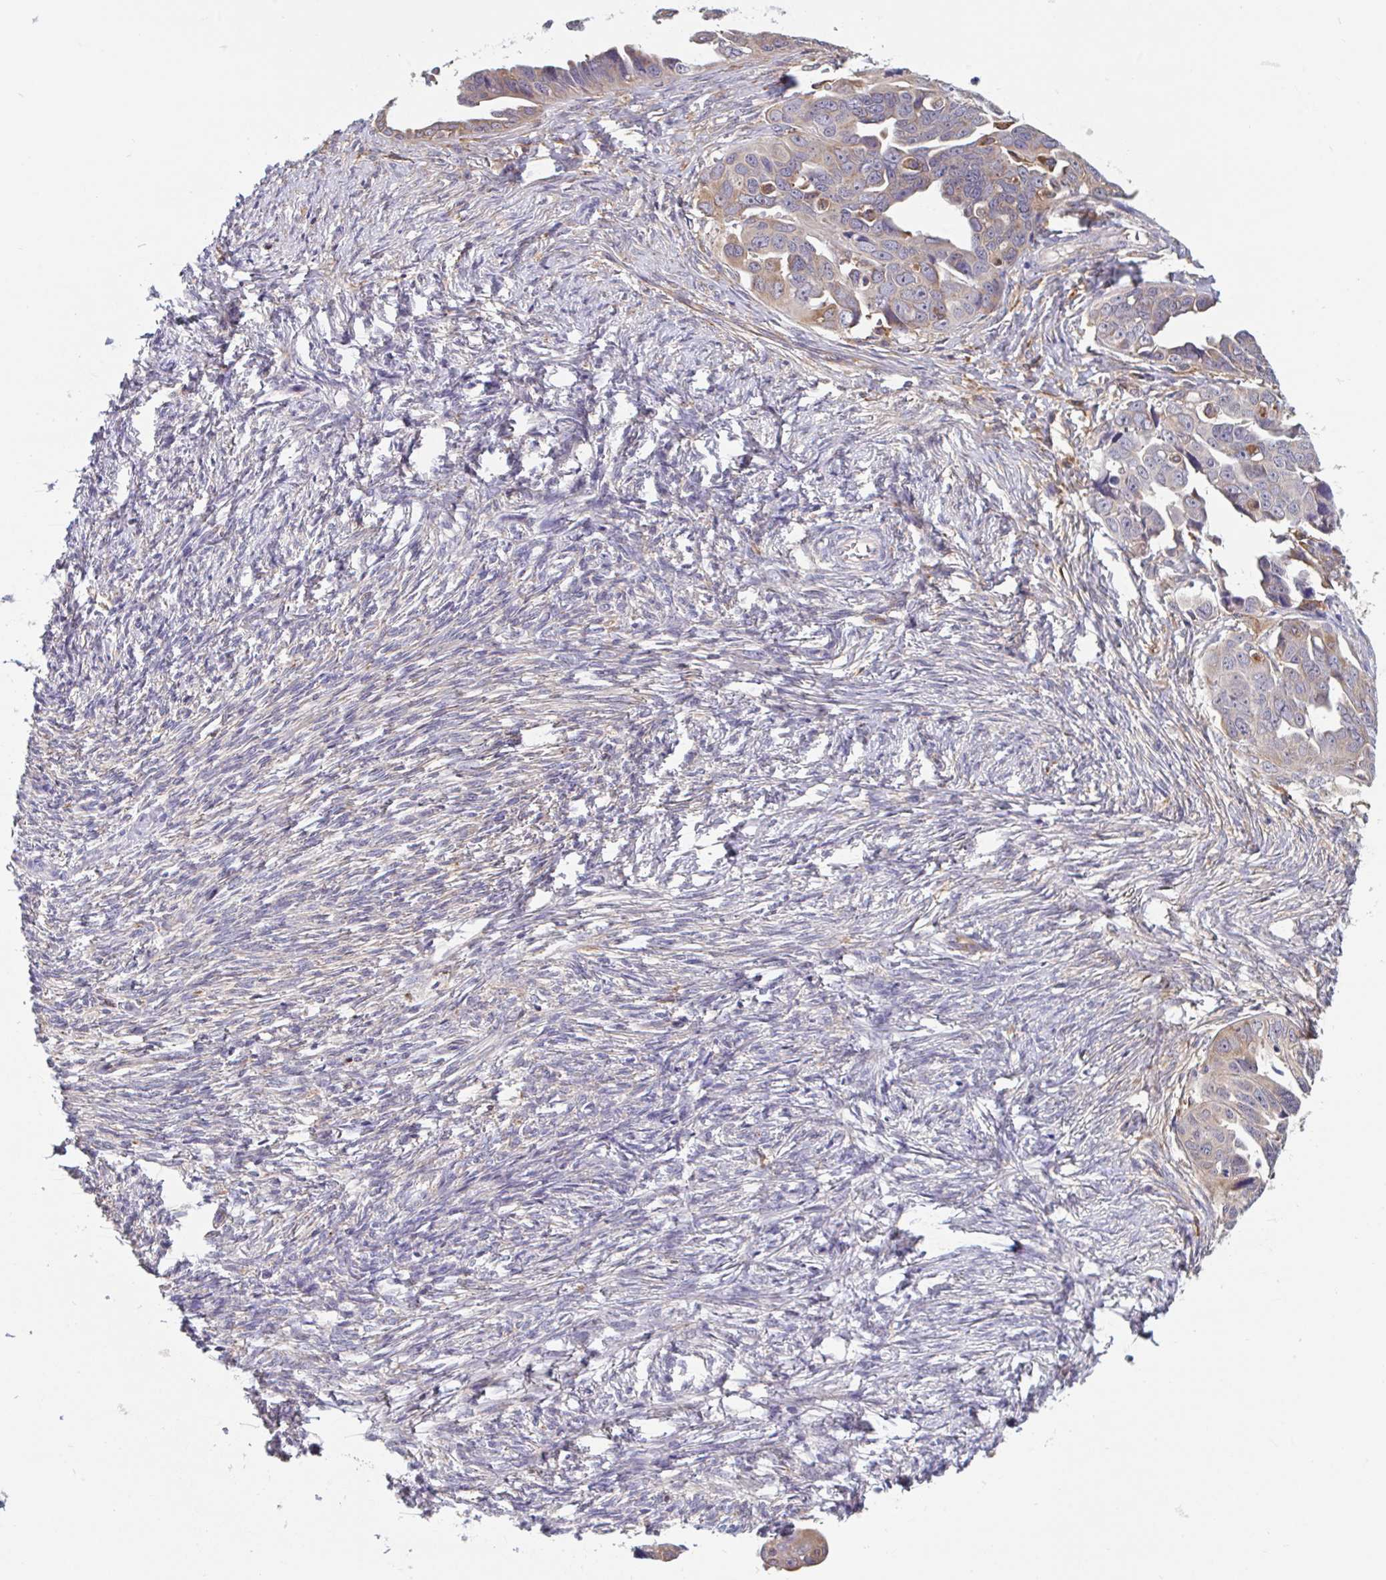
{"staining": {"intensity": "weak", "quantity": "<25%", "location": "cytoplasmic/membranous"}, "tissue": "ovarian cancer", "cell_type": "Tumor cells", "image_type": "cancer", "snomed": [{"axis": "morphology", "description": "Cystadenocarcinoma, serous, NOS"}, {"axis": "topography", "description": "Ovary"}], "caption": "This is an immunohistochemistry (IHC) micrograph of human serous cystadenocarcinoma (ovarian). There is no staining in tumor cells.", "gene": "SNX8", "patient": {"sex": "female", "age": 59}}